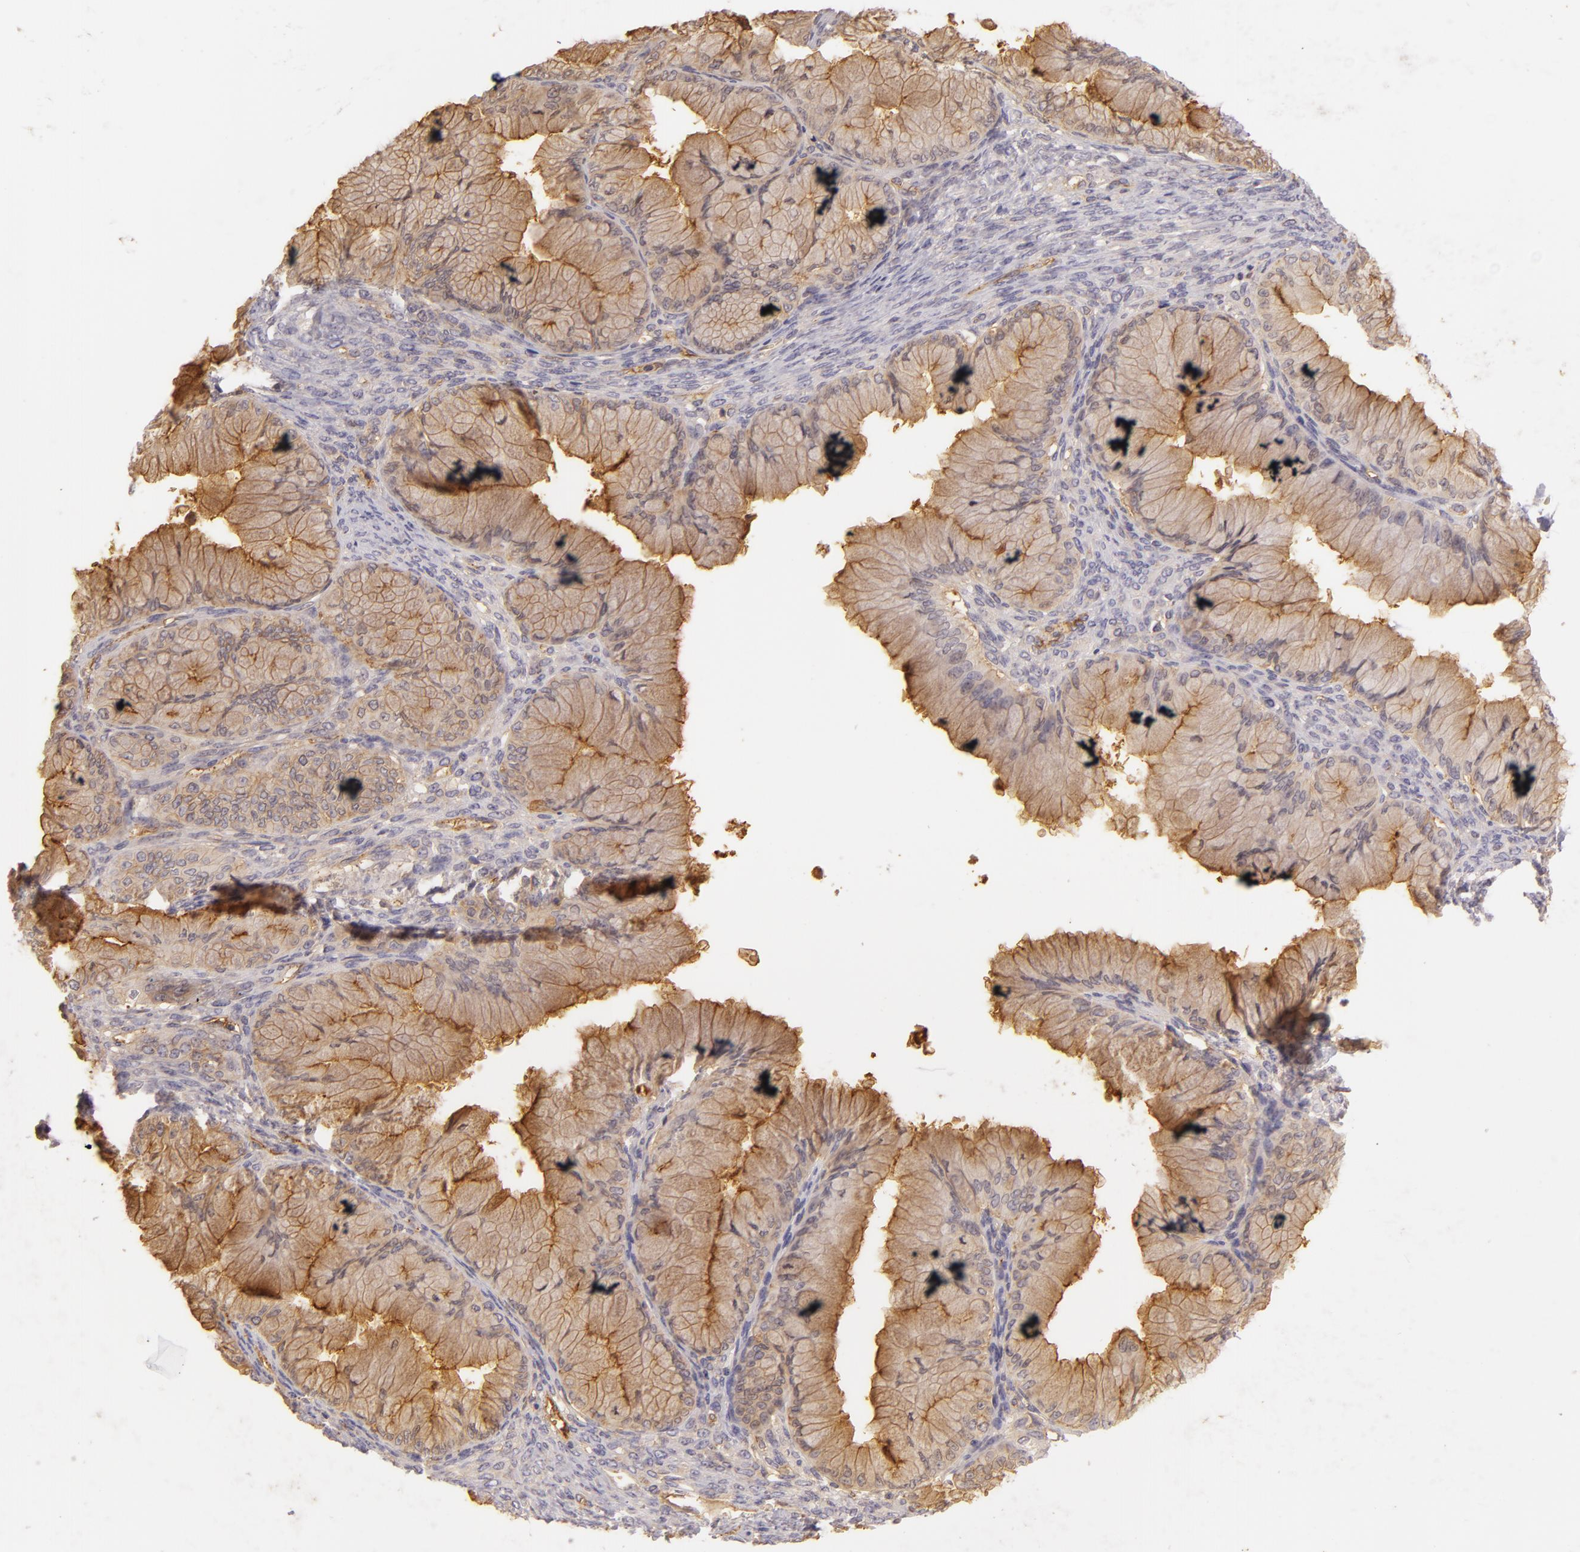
{"staining": {"intensity": "weak", "quantity": ">75%", "location": "cytoplasmic/membranous"}, "tissue": "ovarian cancer", "cell_type": "Tumor cells", "image_type": "cancer", "snomed": [{"axis": "morphology", "description": "Cystadenocarcinoma, mucinous, NOS"}, {"axis": "topography", "description": "Ovary"}], "caption": "A histopathology image of human ovarian mucinous cystadenocarcinoma stained for a protein reveals weak cytoplasmic/membranous brown staining in tumor cells.", "gene": "CD59", "patient": {"sex": "female", "age": 63}}